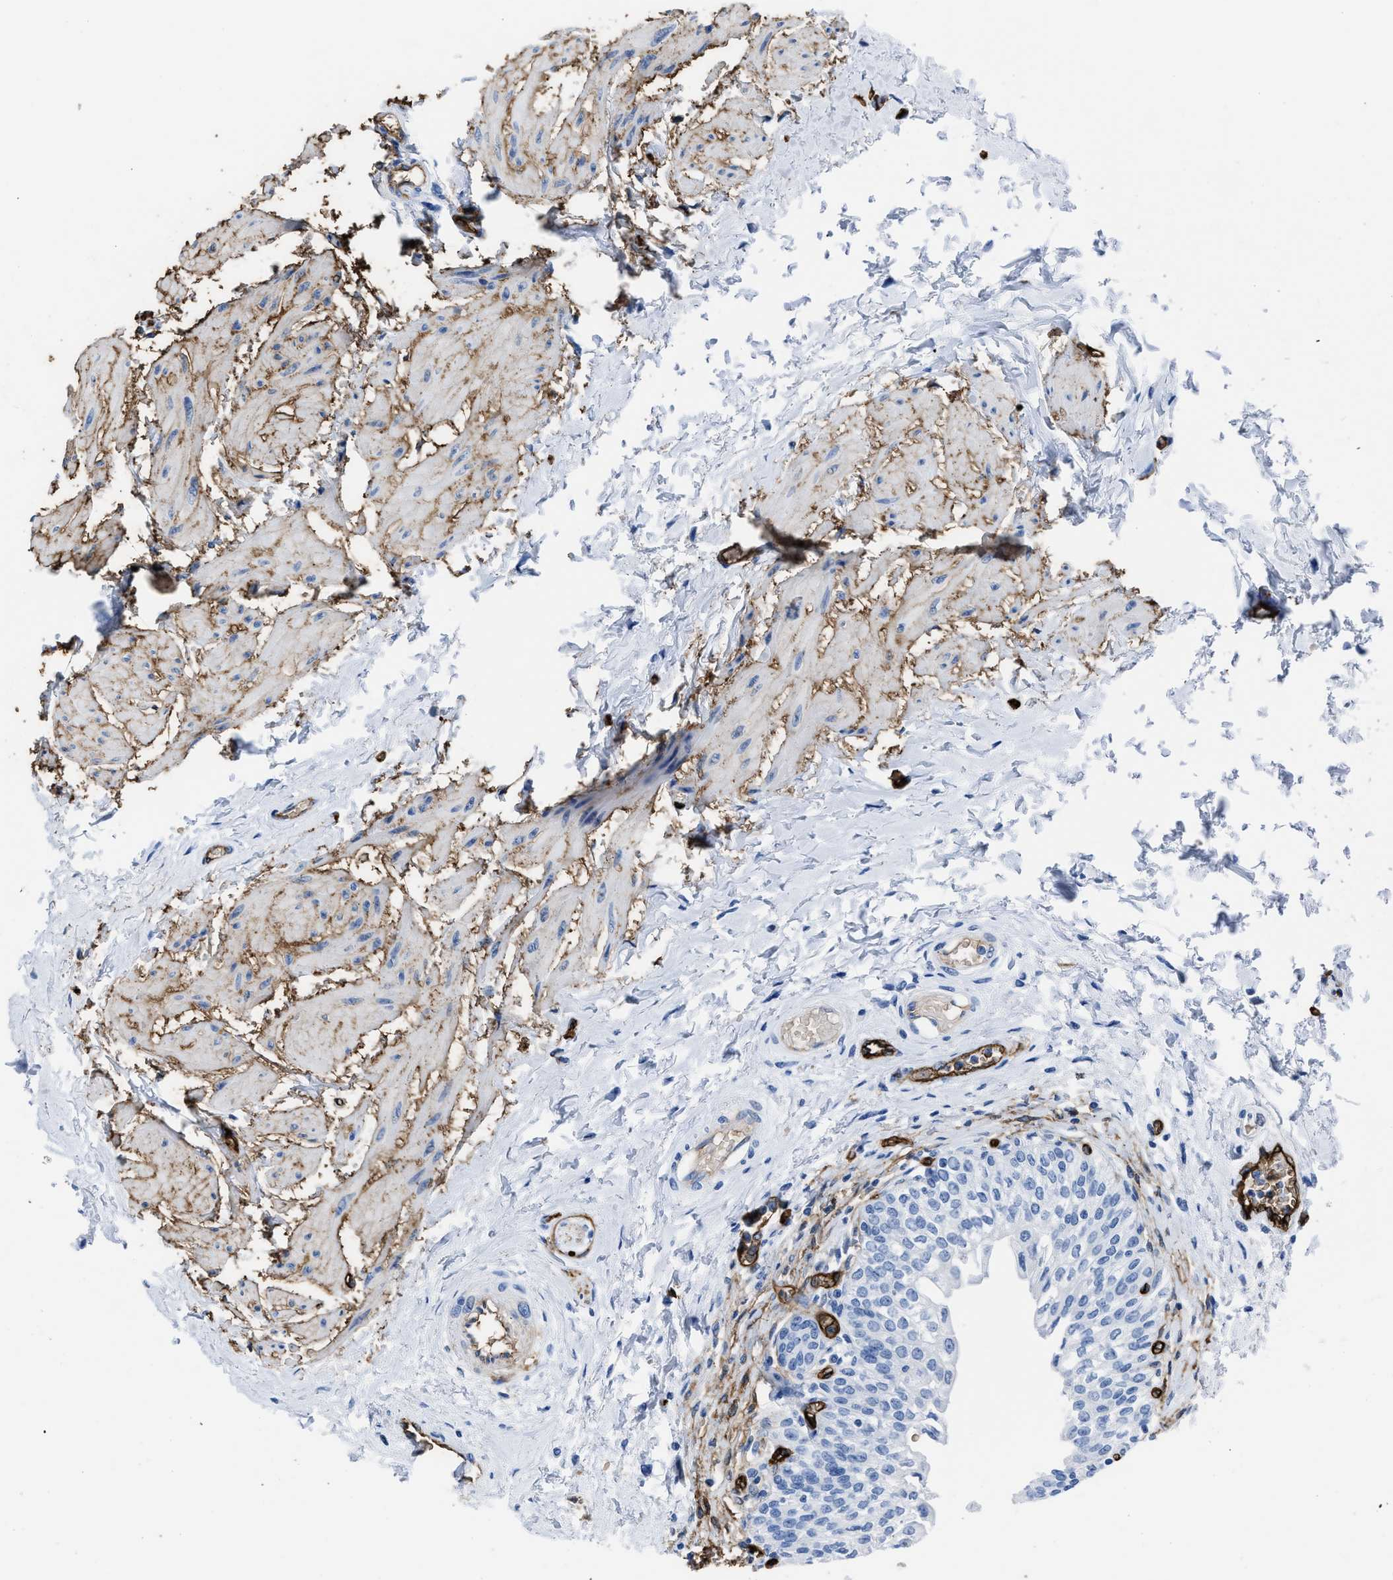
{"staining": {"intensity": "negative", "quantity": "none", "location": "none"}, "tissue": "urinary bladder", "cell_type": "Urothelial cells", "image_type": "normal", "snomed": [{"axis": "morphology", "description": "Normal tissue, NOS"}, {"axis": "topography", "description": "Urinary bladder"}], "caption": "Immunohistochemistry histopathology image of benign urinary bladder: human urinary bladder stained with DAB reveals no significant protein staining in urothelial cells. (IHC, brightfield microscopy, high magnification).", "gene": "AQP1", "patient": {"sex": "male", "age": 55}}